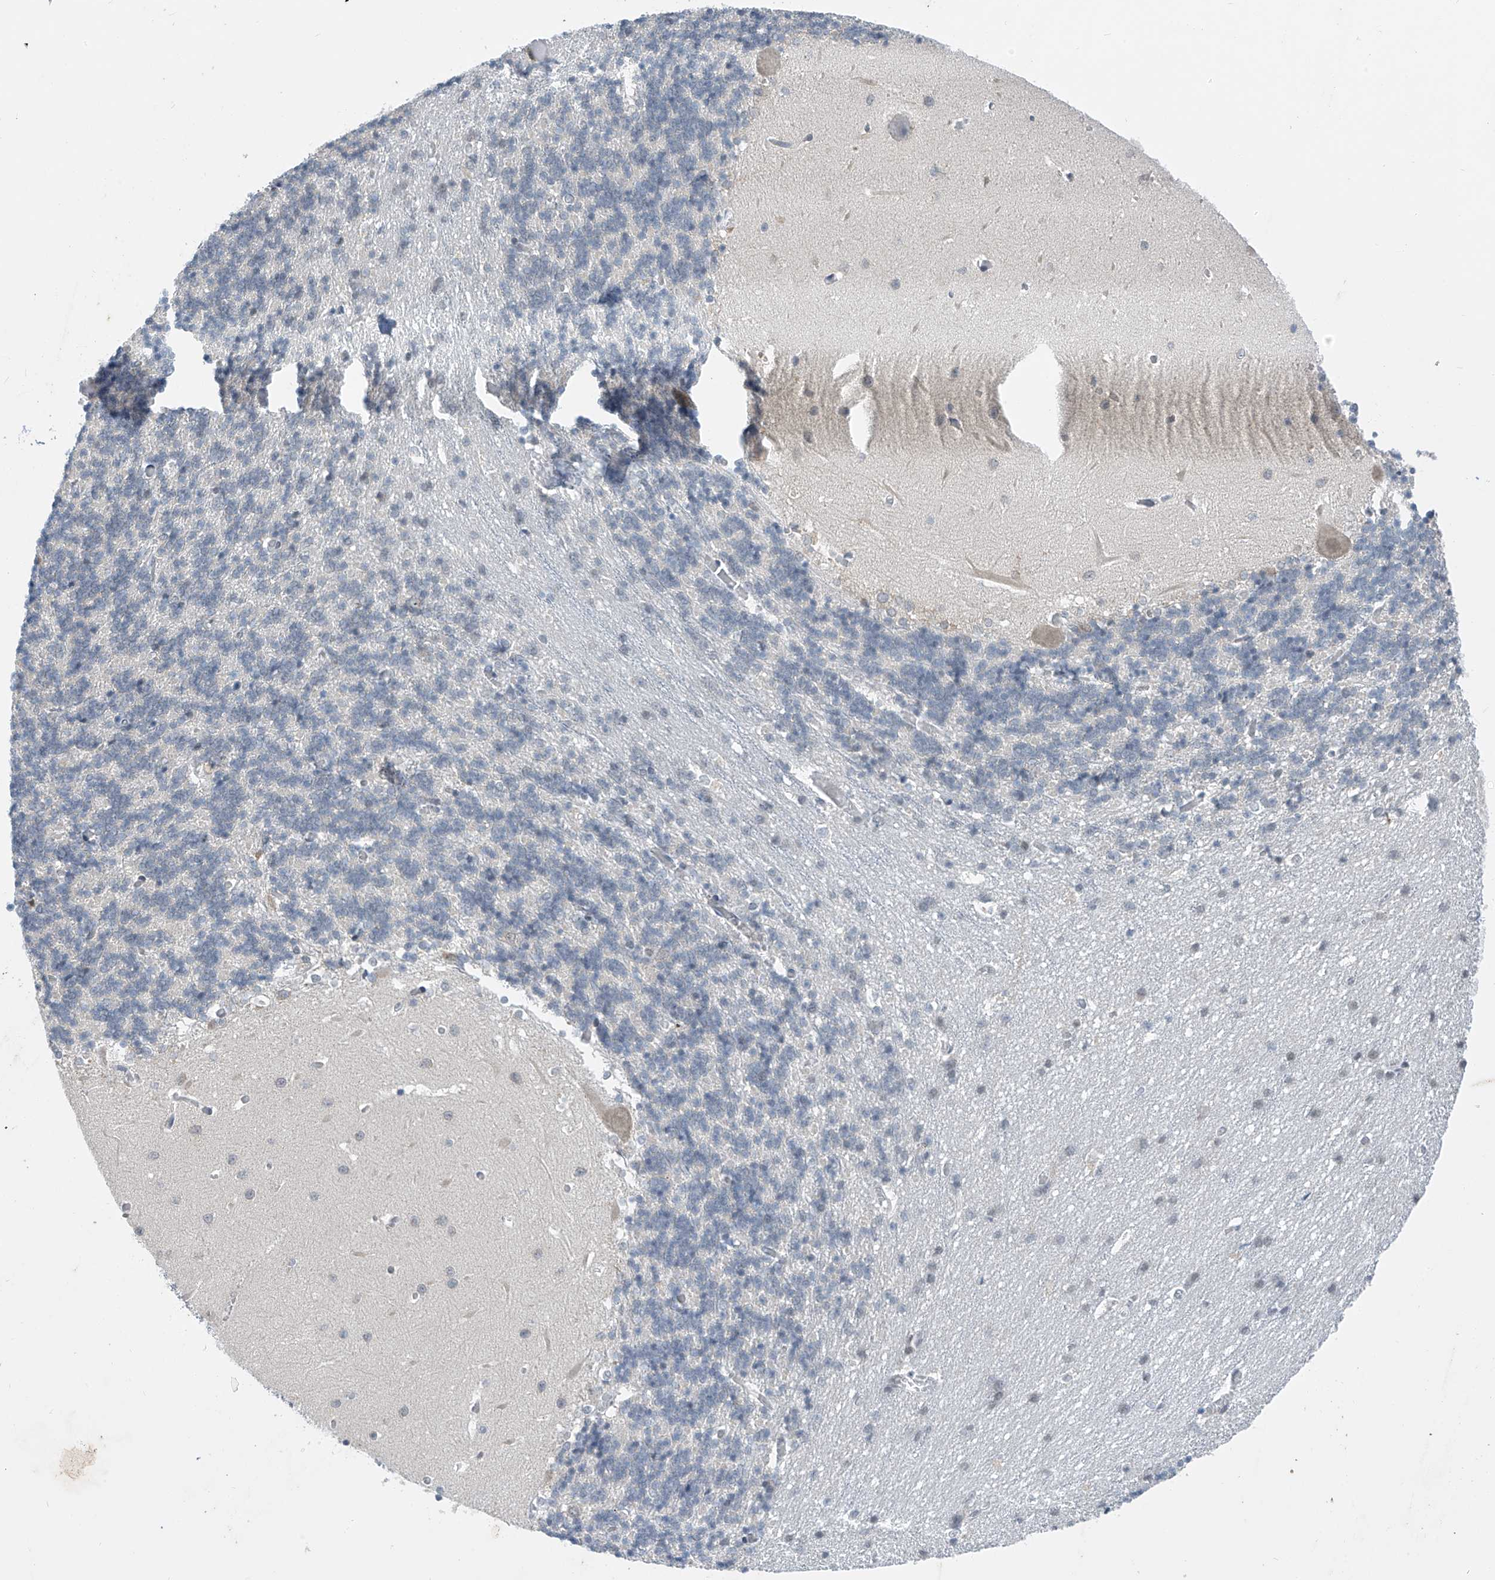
{"staining": {"intensity": "negative", "quantity": "none", "location": "none"}, "tissue": "cerebellum", "cell_type": "Cells in granular layer", "image_type": "normal", "snomed": [{"axis": "morphology", "description": "Normal tissue, NOS"}, {"axis": "topography", "description": "Cerebellum"}], "caption": "Human cerebellum stained for a protein using immunohistochemistry (IHC) reveals no expression in cells in granular layer.", "gene": "APLF", "patient": {"sex": "male", "age": 37}}